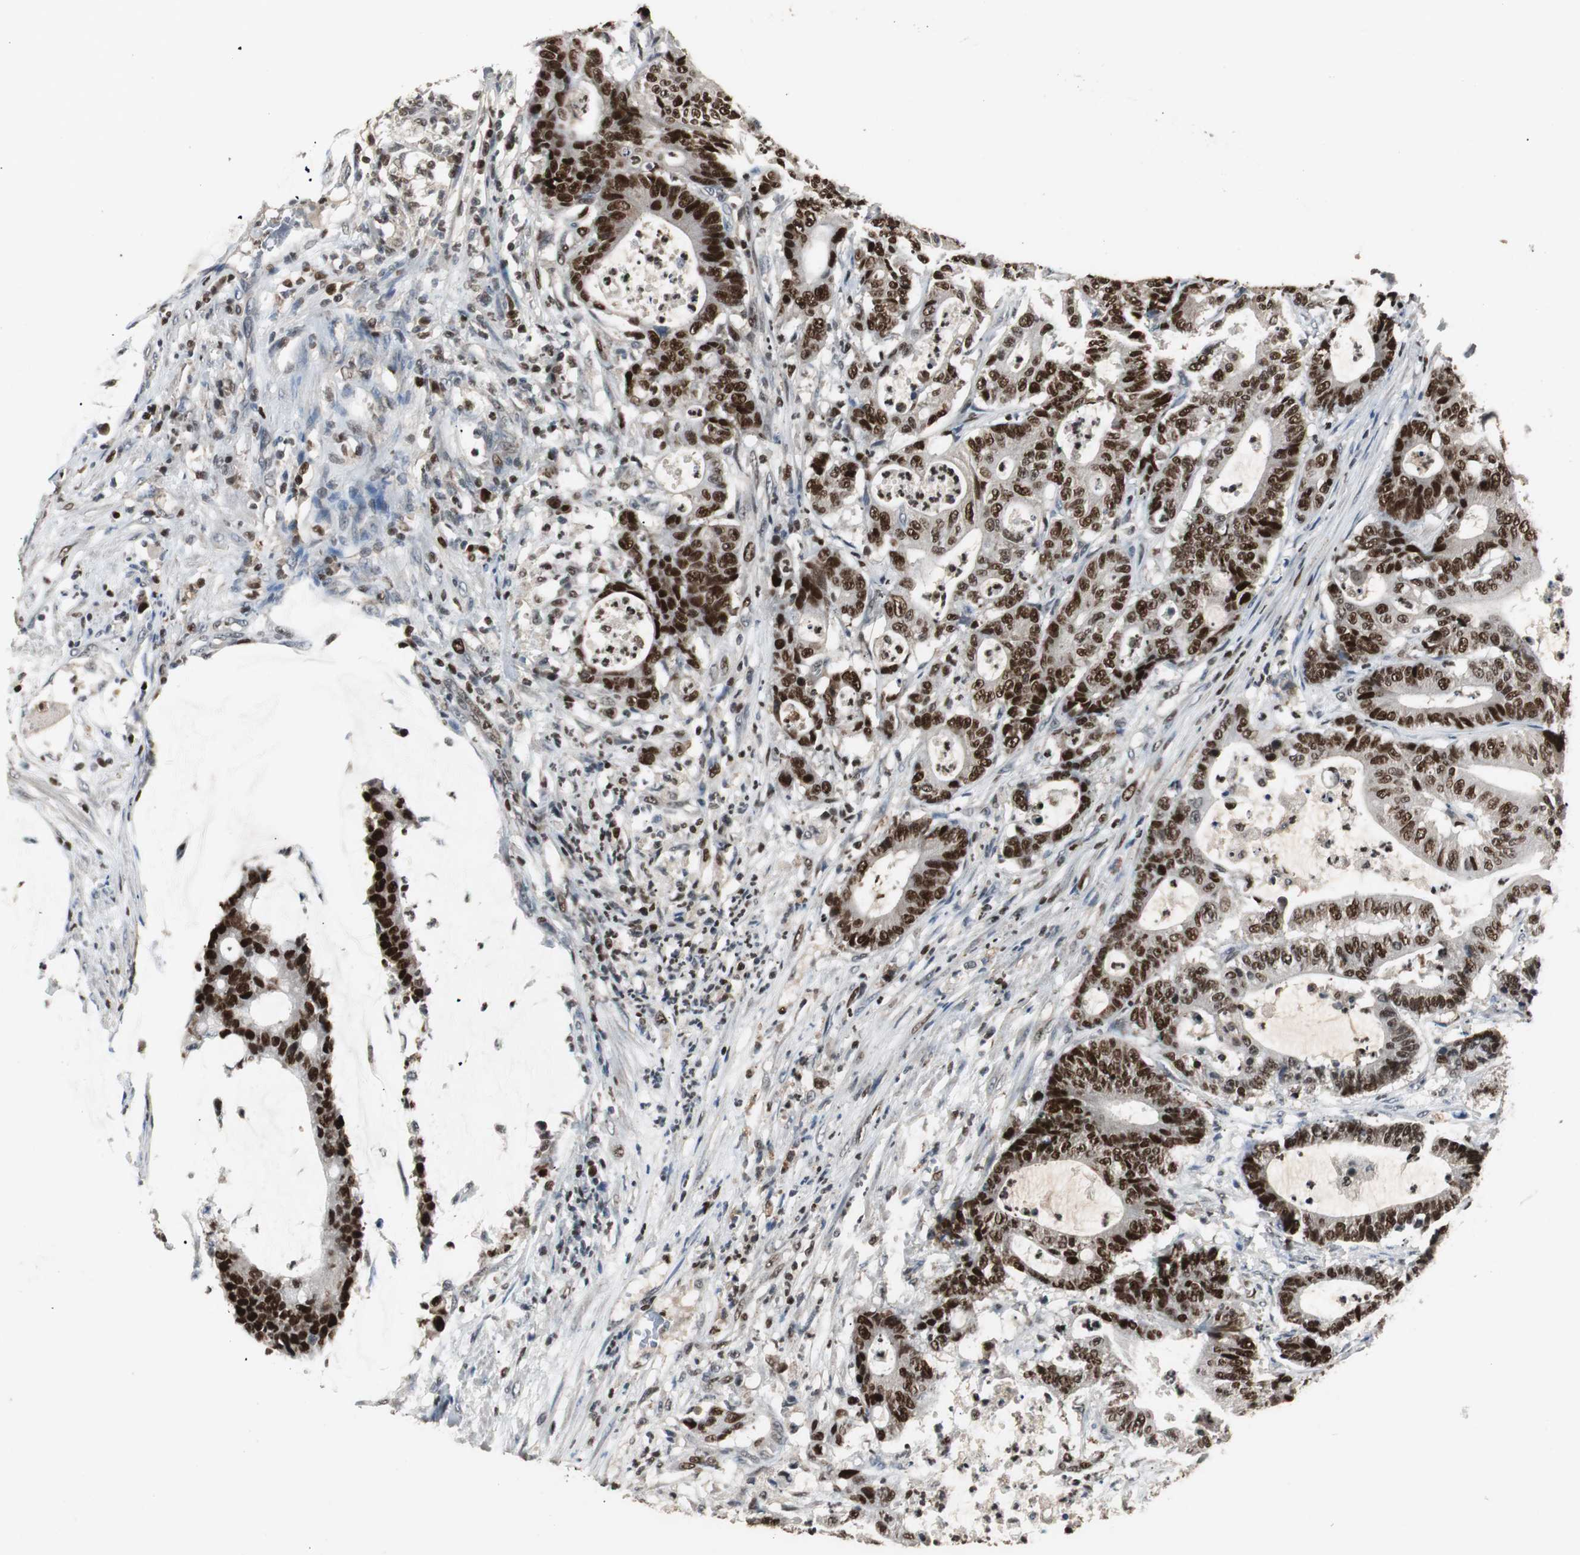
{"staining": {"intensity": "strong", "quantity": ">75%", "location": "nuclear"}, "tissue": "colorectal cancer", "cell_type": "Tumor cells", "image_type": "cancer", "snomed": [{"axis": "morphology", "description": "Adenocarcinoma, NOS"}, {"axis": "topography", "description": "Colon"}], "caption": "Human colorectal adenocarcinoma stained with a brown dye demonstrates strong nuclear positive staining in approximately >75% of tumor cells.", "gene": "FEN1", "patient": {"sex": "female", "age": 84}}